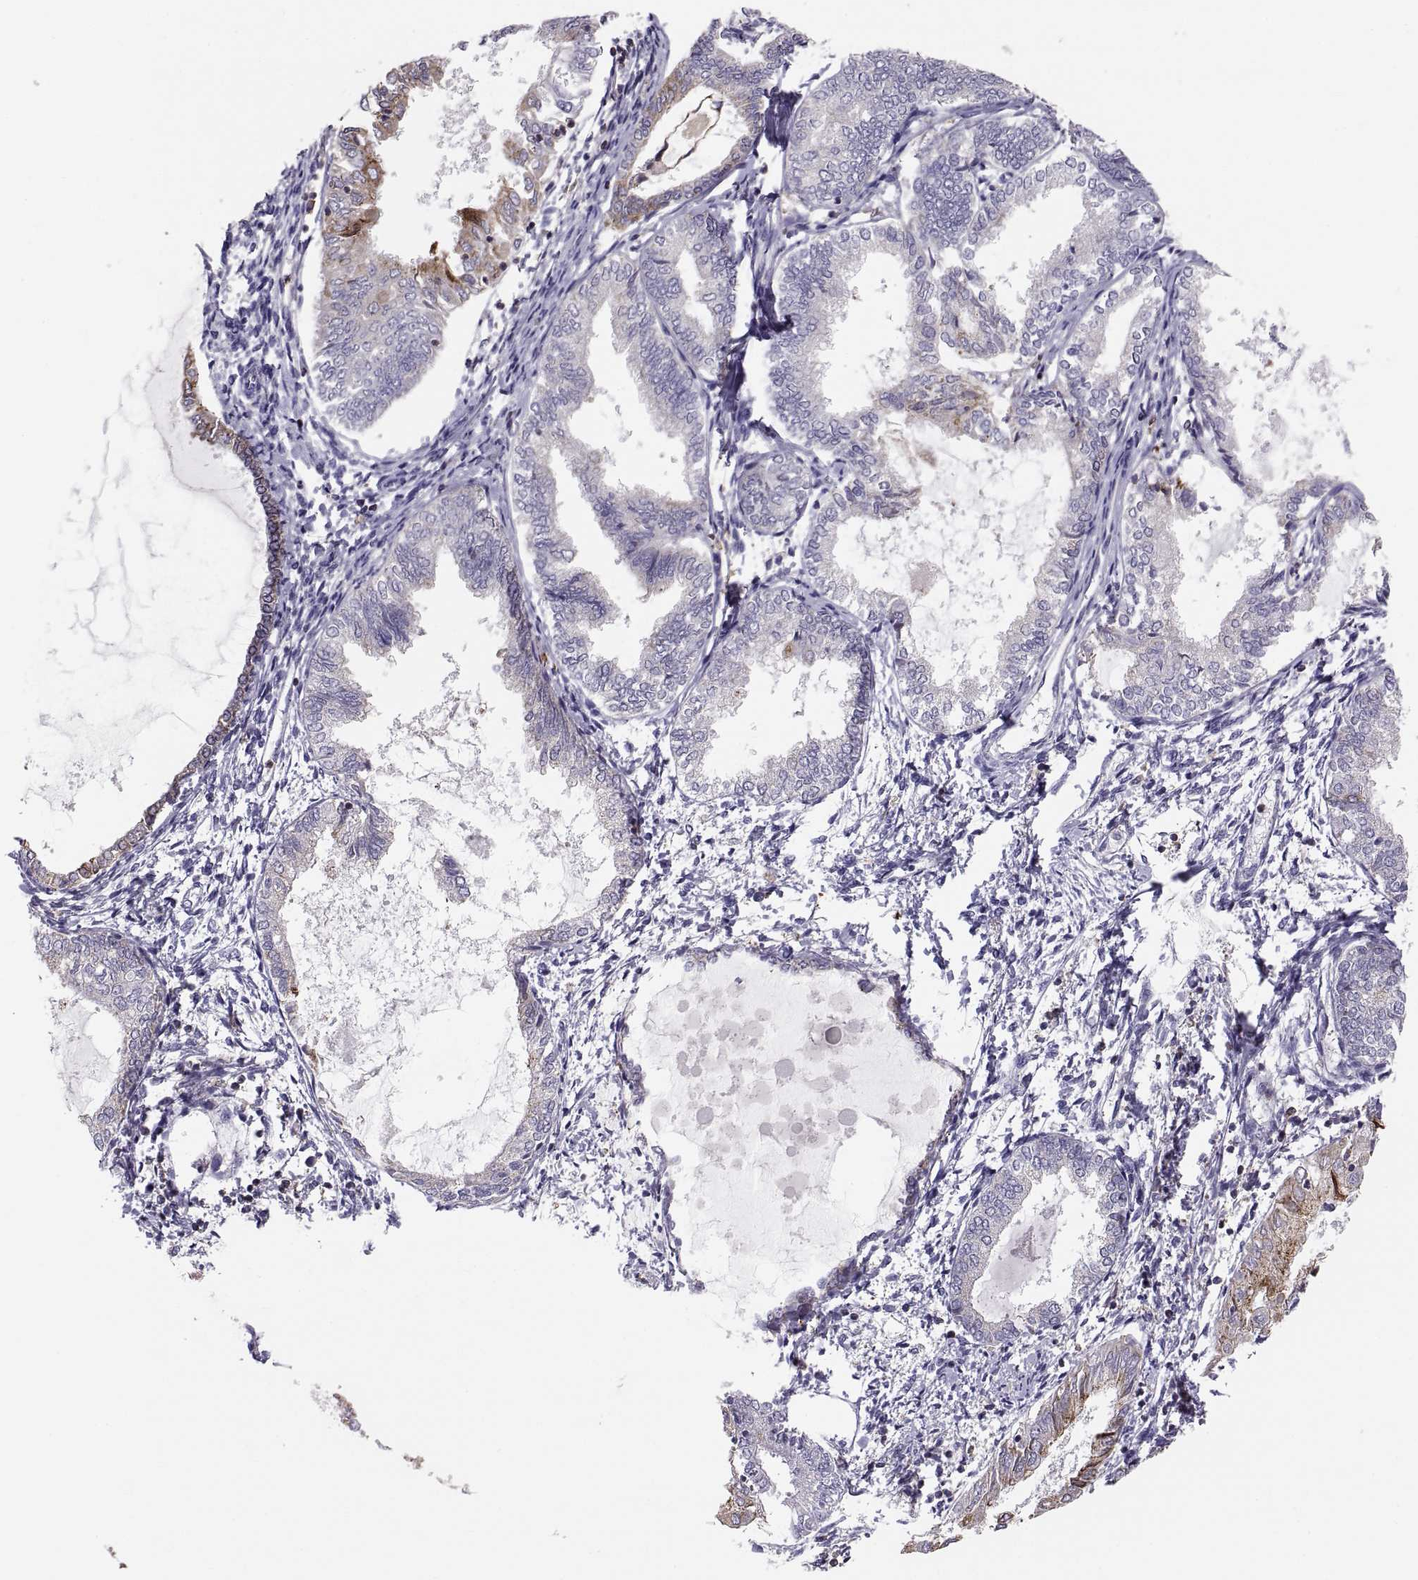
{"staining": {"intensity": "moderate", "quantity": "<25%", "location": "cytoplasmic/membranous"}, "tissue": "endometrial cancer", "cell_type": "Tumor cells", "image_type": "cancer", "snomed": [{"axis": "morphology", "description": "Adenocarcinoma, NOS"}, {"axis": "topography", "description": "Endometrium"}], "caption": "Immunohistochemistry photomicrograph of neoplastic tissue: human endometrial cancer stained using IHC displays low levels of moderate protein expression localized specifically in the cytoplasmic/membranous of tumor cells, appearing as a cytoplasmic/membranous brown color.", "gene": "ERO1A", "patient": {"sex": "female", "age": 68}}